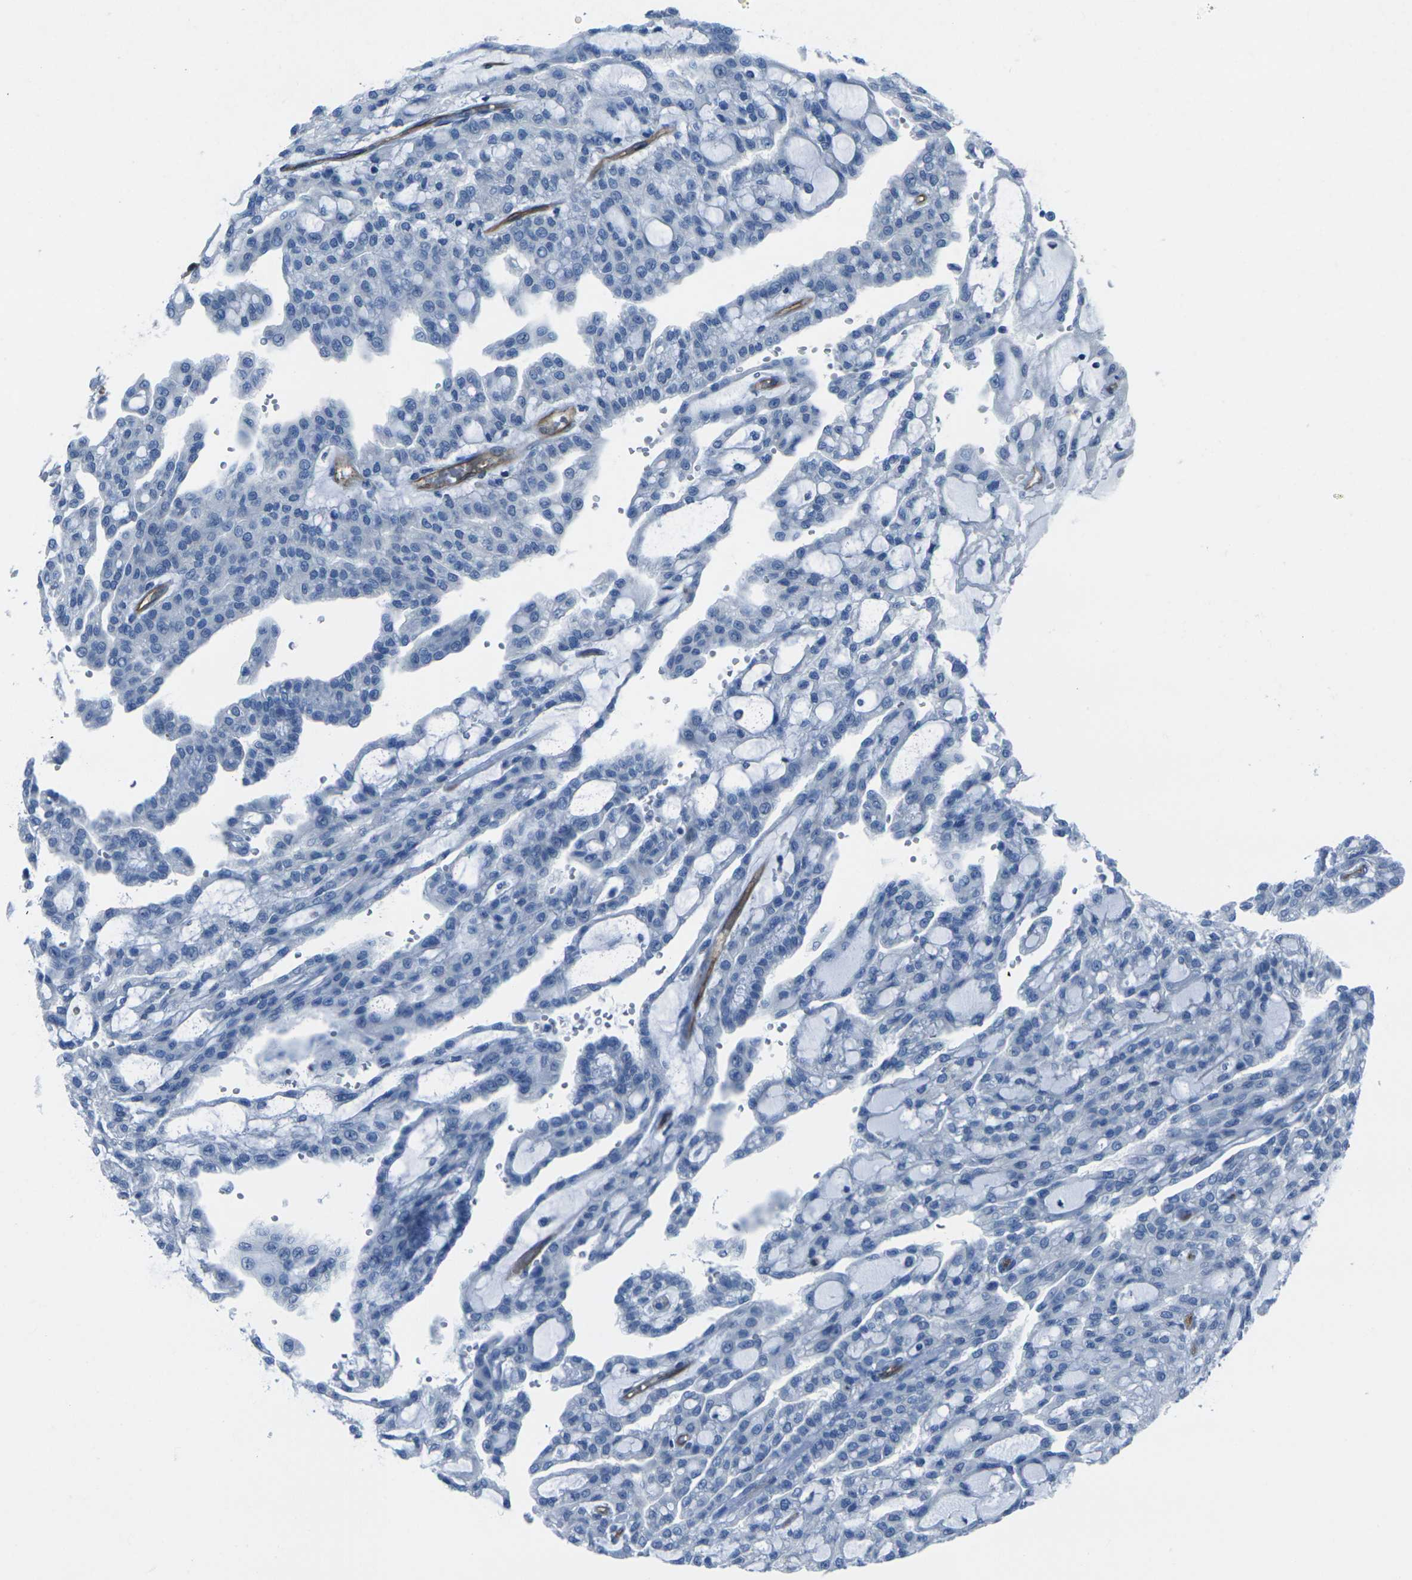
{"staining": {"intensity": "negative", "quantity": "none", "location": "none"}, "tissue": "renal cancer", "cell_type": "Tumor cells", "image_type": "cancer", "snomed": [{"axis": "morphology", "description": "Adenocarcinoma, NOS"}, {"axis": "topography", "description": "Kidney"}], "caption": "Tumor cells show no significant staining in adenocarcinoma (renal). (DAB (3,3'-diaminobenzidine) immunohistochemistry (IHC), high magnification).", "gene": "HSPA12B", "patient": {"sex": "male", "age": 63}}